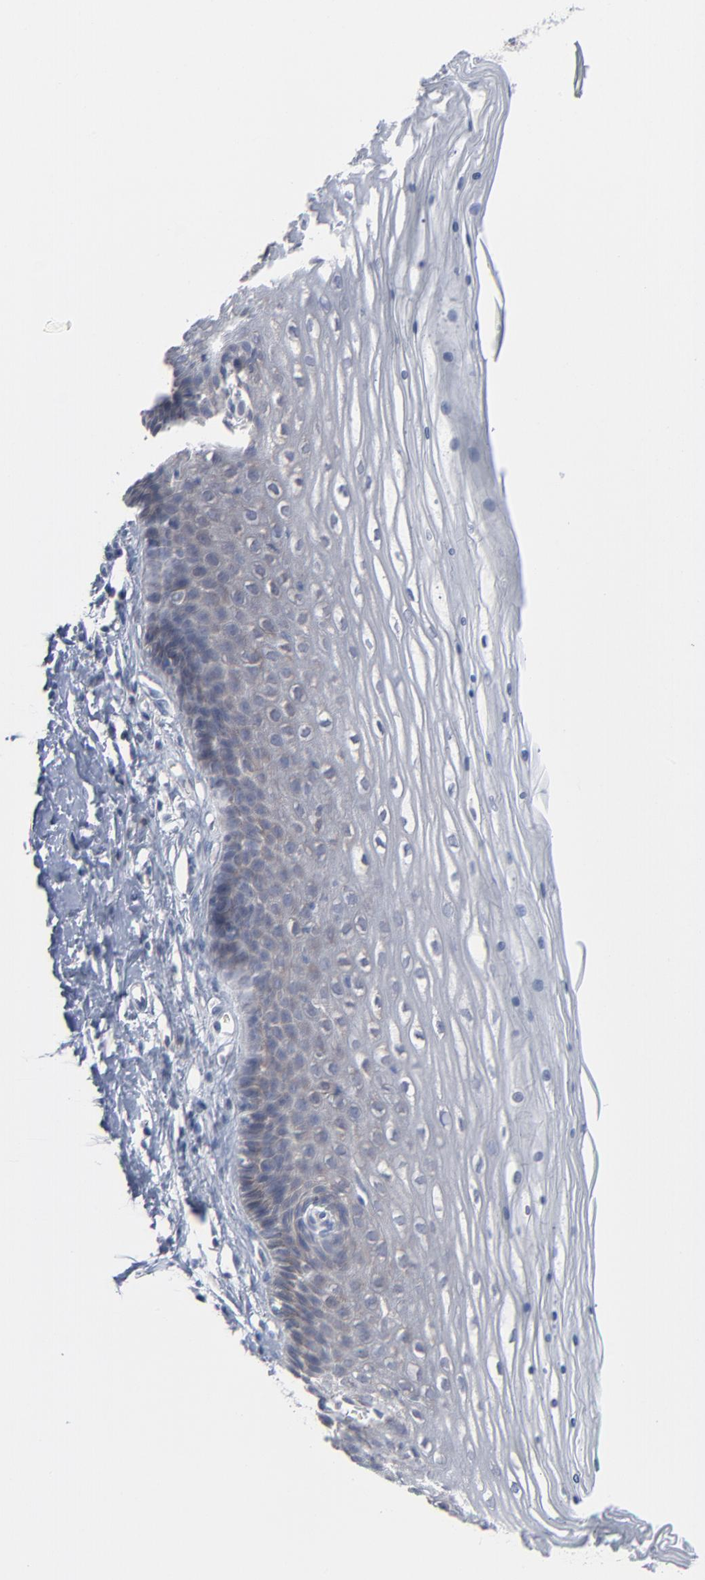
{"staining": {"intensity": "weak", "quantity": ">75%", "location": "cytoplasmic/membranous"}, "tissue": "cervix", "cell_type": "Glandular cells", "image_type": "normal", "snomed": [{"axis": "morphology", "description": "Normal tissue, NOS"}, {"axis": "topography", "description": "Cervix"}], "caption": "About >75% of glandular cells in normal cervix show weak cytoplasmic/membranous protein expression as visualized by brown immunohistochemical staining.", "gene": "KDSR", "patient": {"sex": "female", "age": 39}}